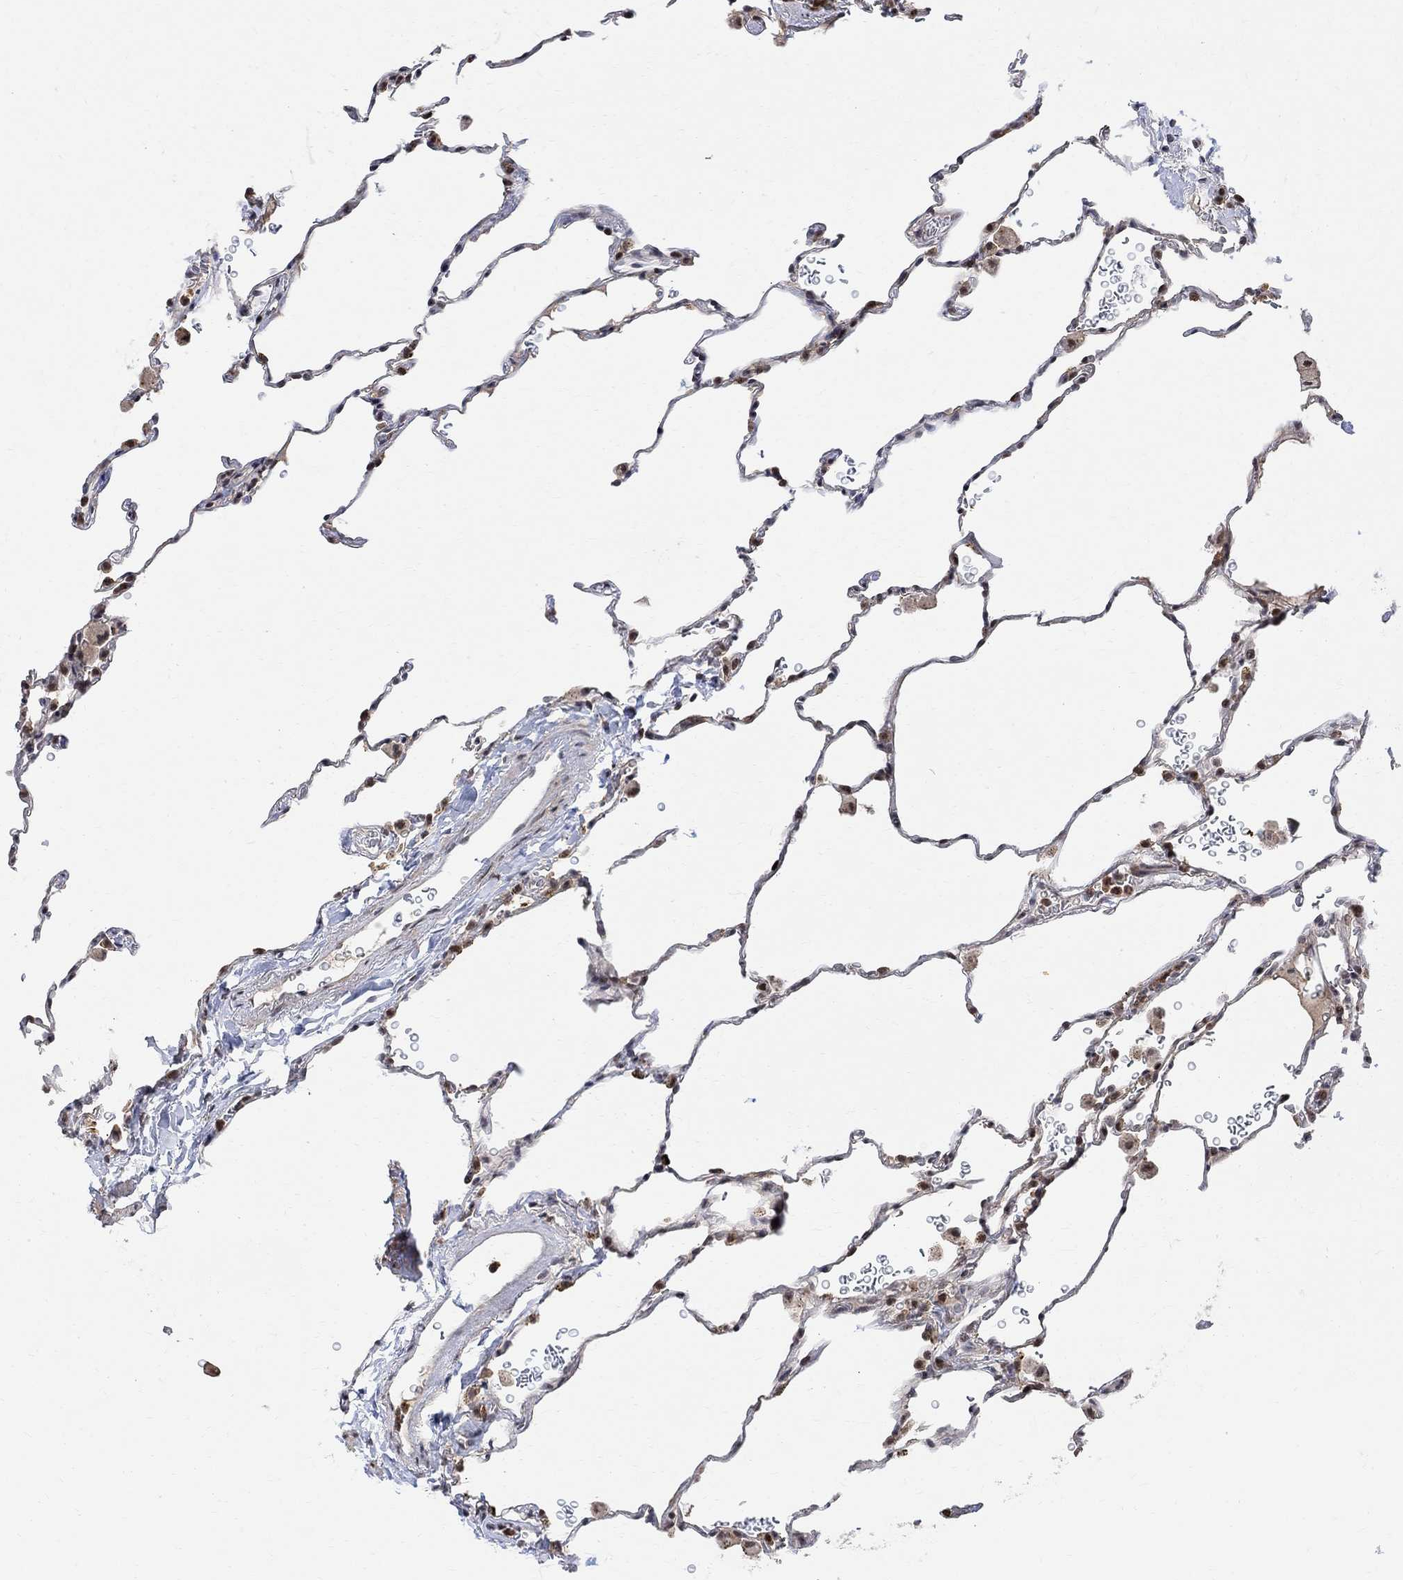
{"staining": {"intensity": "strong", "quantity": "25%-75%", "location": "nuclear"}, "tissue": "lung", "cell_type": "Alveolar cells", "image_type": "normal", "snomed": [{"axis": "morphology", "description": "Normal tissue, NOS"}, {"axis": "morphology", "description": "Adenocarcinoma, metastatic, NOS"}, {"axis": "topography", "description": "Lung"}], "caption": "IHC (DAB) staining of normal lung displays strong nuclear protein expression in about 25%-75% of alveolar cells.", "gene": "E4F1", "patient": {"sex": "male", "age": 45}}